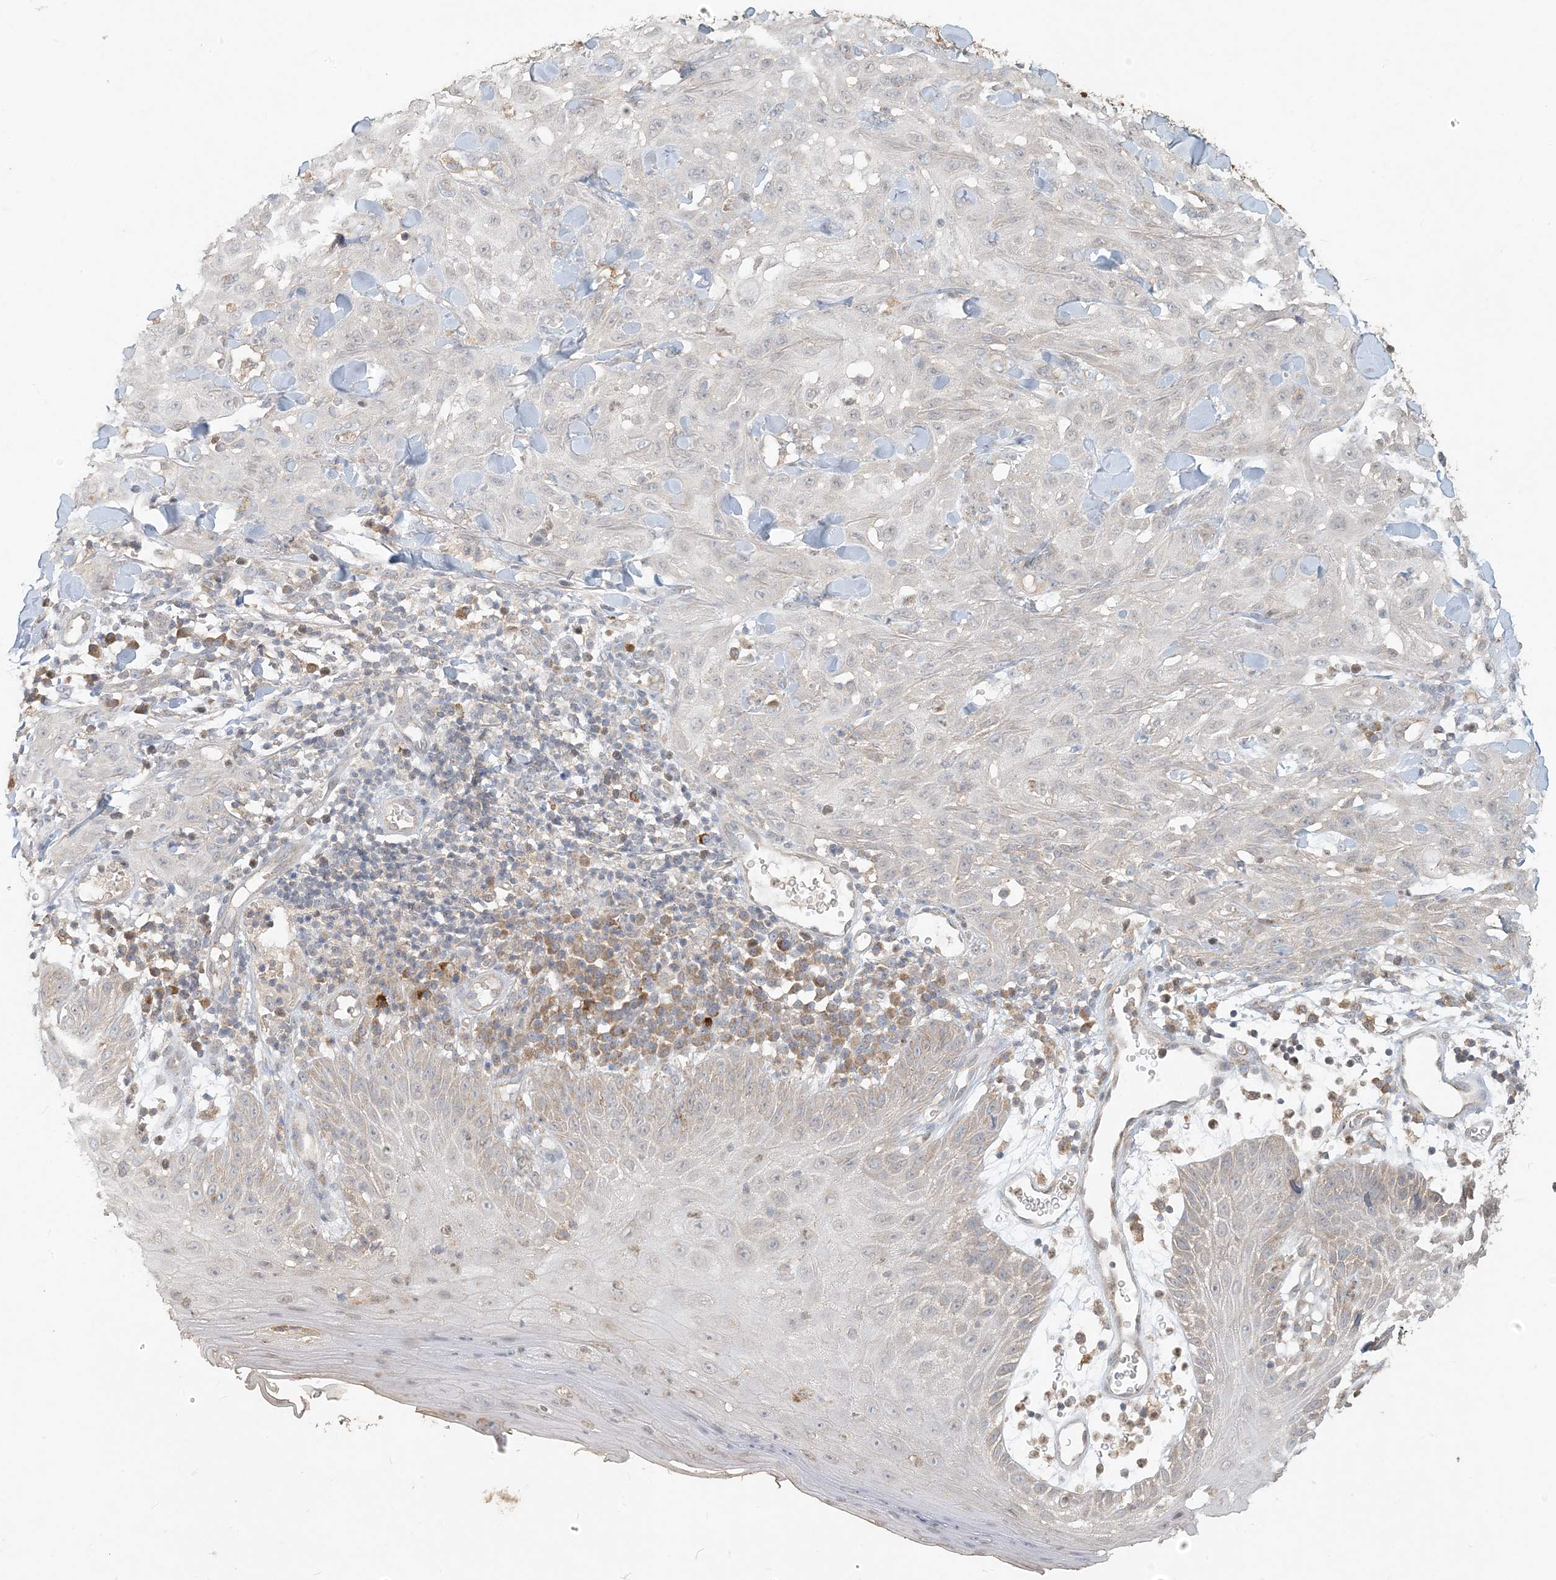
{"staining": {"intensity": "negative", "quantity": "none", "location": "none"}, "tissue": "skin cancer", "cell_type": "Tumor cells", "image_type": "cancer", "snomed": [{"axis": "morphology", "description": "Squamous cell carcinoma, NOS"}, {"axis": "topography", "description": "Skin"}], "caption": "Skin cancer stained for a protein using immunohistochemistry shows no expression tumor cells.", "gene": "MCOLN1", "patient": {"sex": "male", "age": 24}}